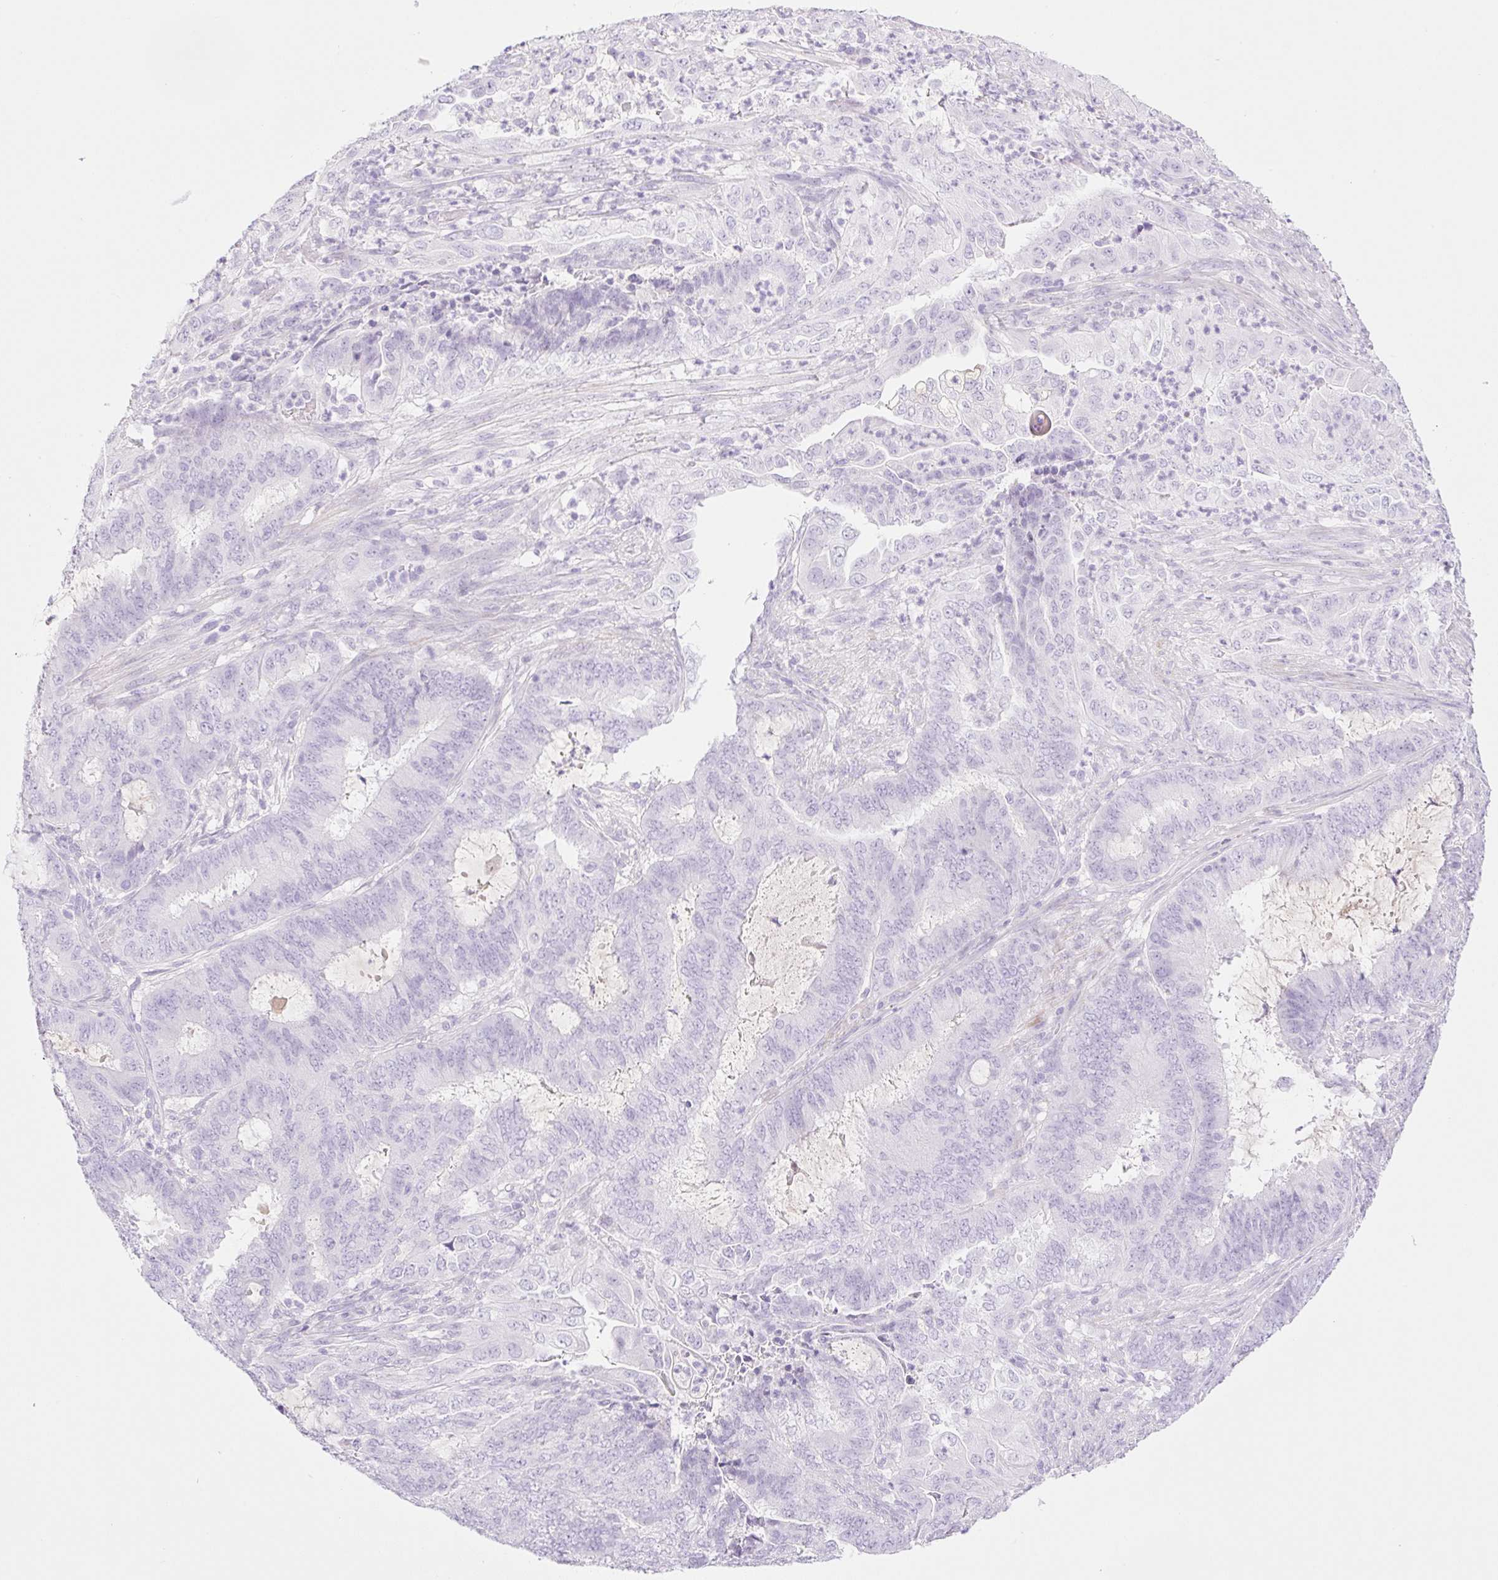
{"staining": {"intensity": "negative", "quantity": "none", "location": "none"}, "tissue": "endometrial cancer", "cell_type": "Tumor cells", "image_type": "cancer", "snomed": [{"axis": "morphology", "description": "Adenocarcinoma, NOS"}, {"axis": "topography", "description": "Endometrium"}], "caption": "Photomicrograph shows no significant protein staining in tumor cells of endometrial cancer (adenocarcinoma). (DAB (3,3'-diaminobenzidine) IHC, high magnification).", "gene": "PALM3", "patient": {"sex": "female", "age": 51}}